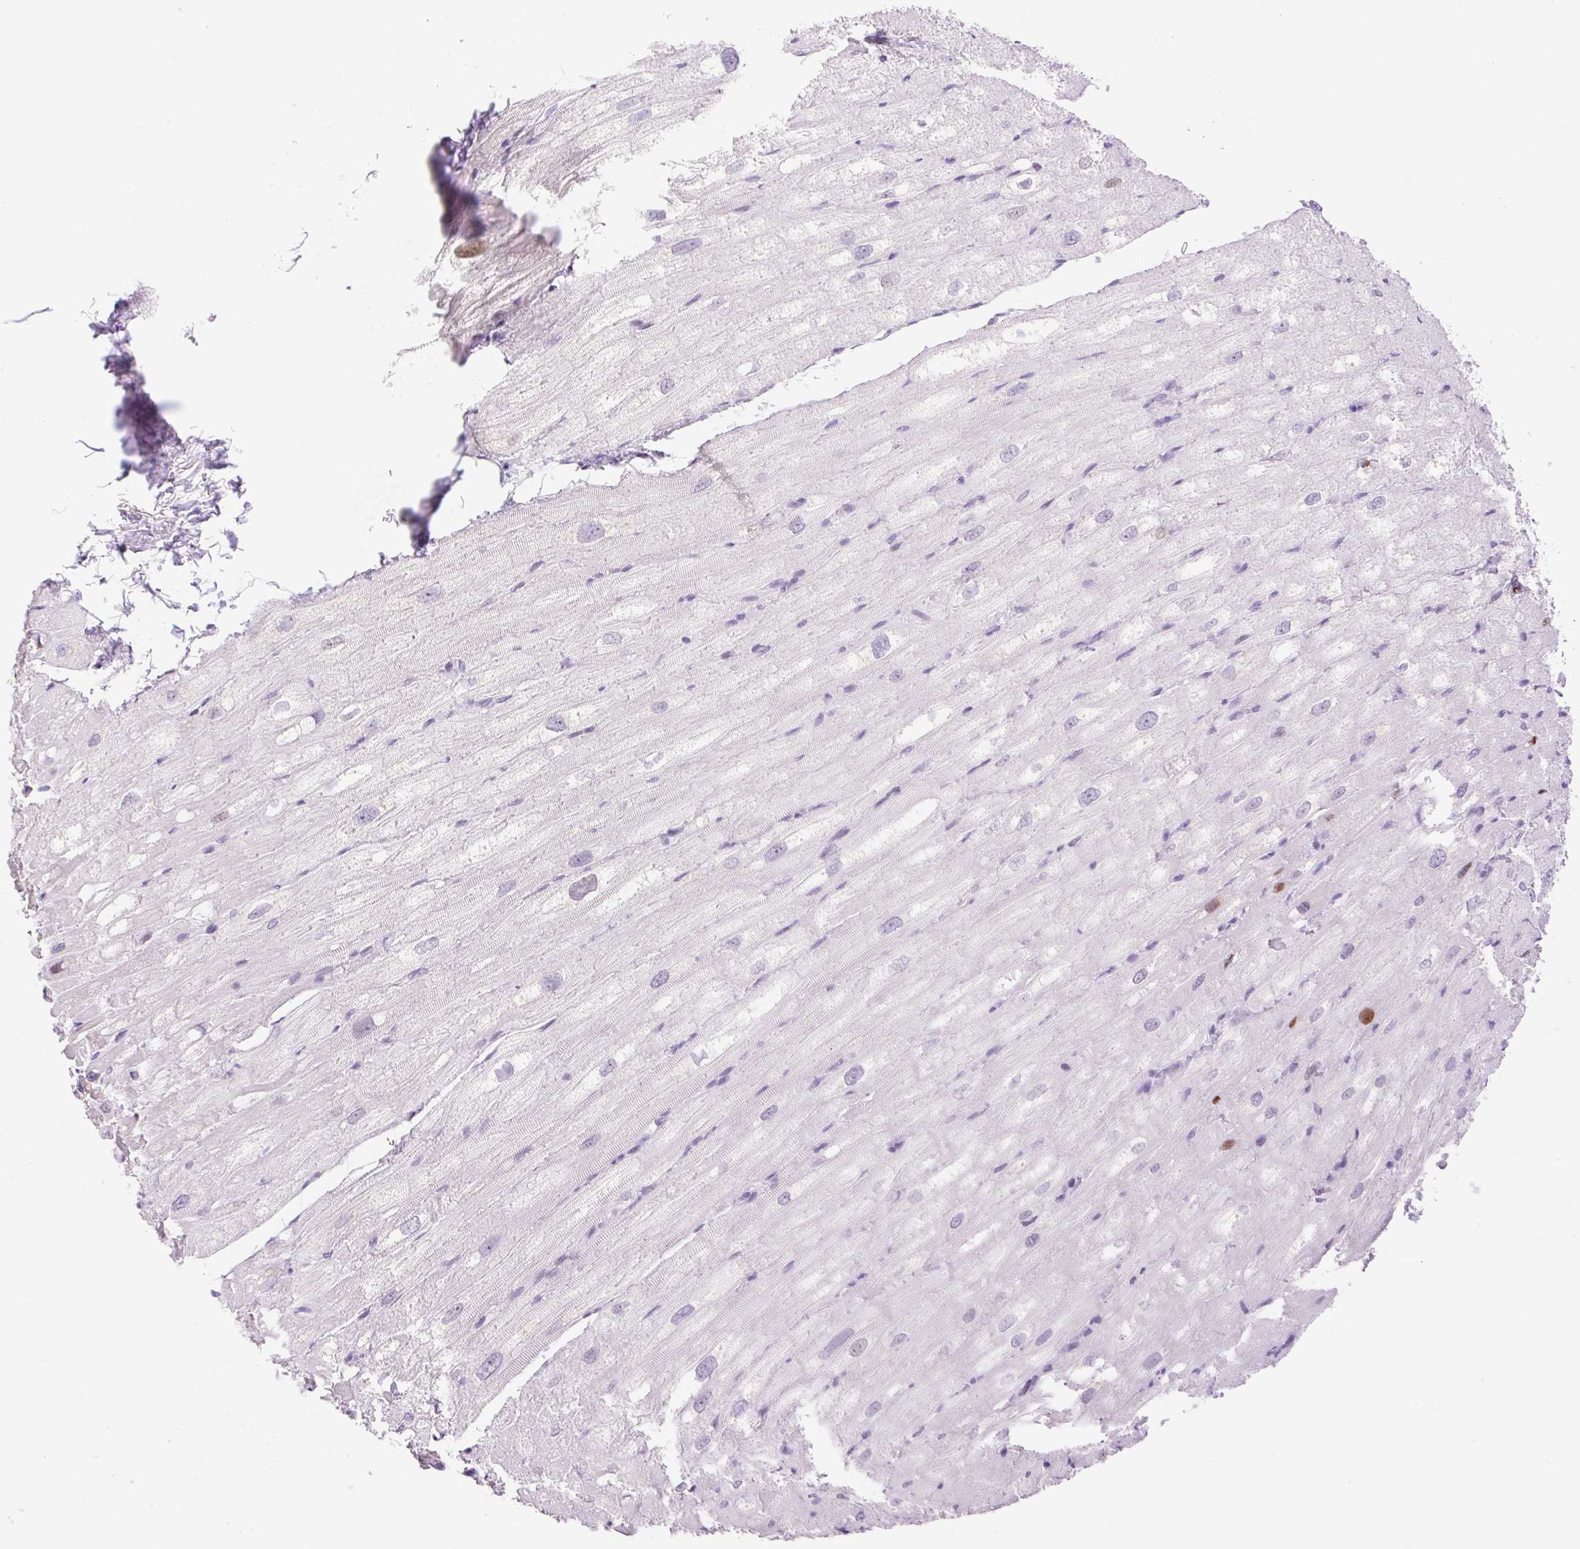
{"staining": {"intensity": "moderate", "quantity": "<25%", "location": "nuclear"}, "tissue": "heart muscle", "cell_type": "Cardiomyocytes", "image_type": "normal", "snomed": [{"axis": "morphology", "description": "Normal tissue, NOS"}, {"axis": "topography", "description": "Heart"}], "caption": "A high-resolution photomicrograph shows immunohistochemistry (IHC) staining of normal heart muscle, which displays moderate nuclear staining in about <25% of cardiomyocytes. The protein of interest is shown in brown color, while the nuclei are stained blue.", "gene": "SP140L", "patient": {"sex": "male", "age": 62}}